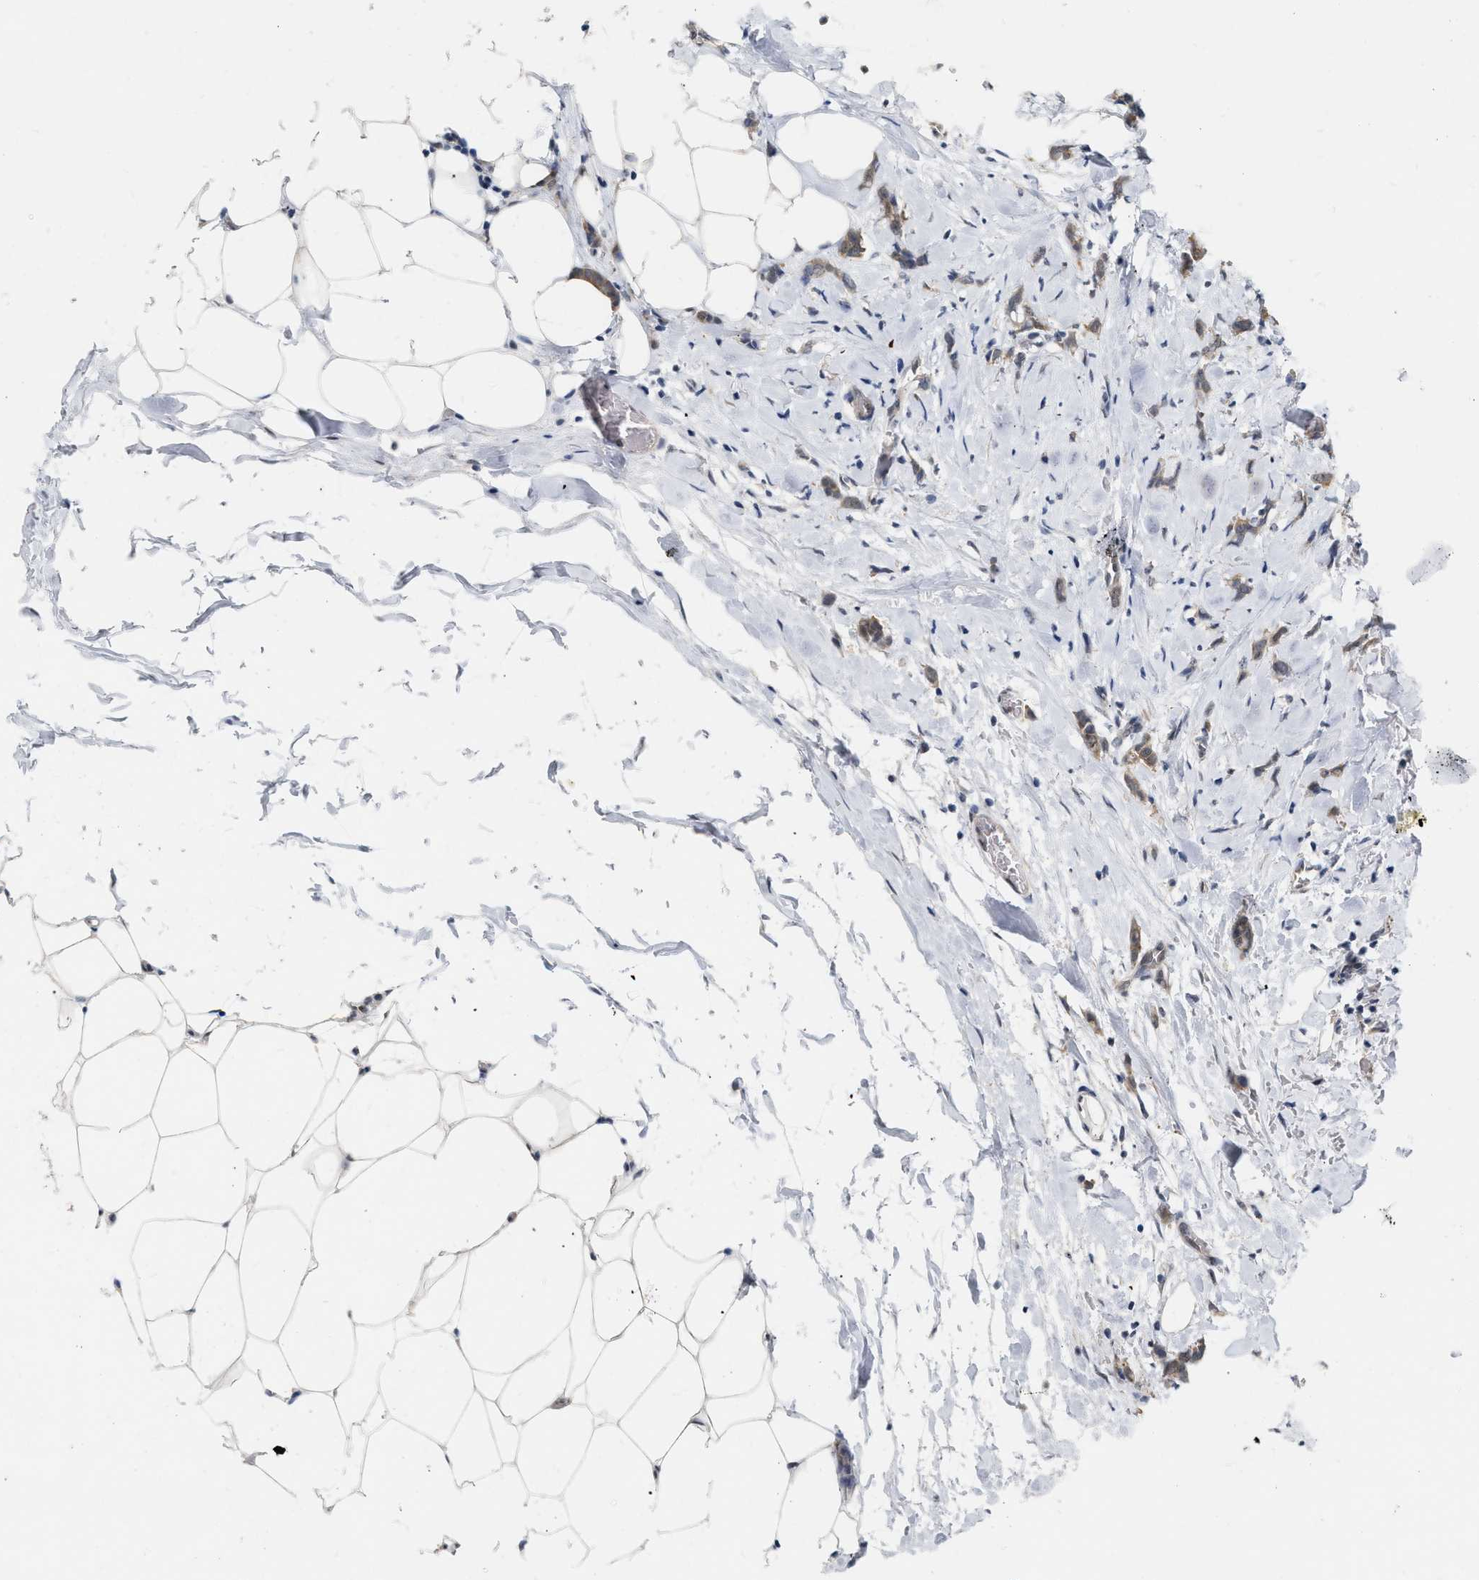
{"staining": {"intensity": "moderate", "quantity": ">75%", "location": "cytoplasmic/membranous"}, "tissue": "breast cancer", "cell_type": "Tumor cells", "image_type": "cancer", "snomed": [{"axis": "morphology", "description": "Lobular carcinoma, in situ"}, {"axis": "morphology", "description": "Lobular carcinoma"}, {"axis": "topography", "description": "Breast"}], "caption": "A histopathology image of breast lobular carcinoma stained for a protein reveals moderate cytoplasmic/membranous brown staining in tumor cells.", "gene": "RUVBL1", "patient": {"sex": "female", "age": 41}}